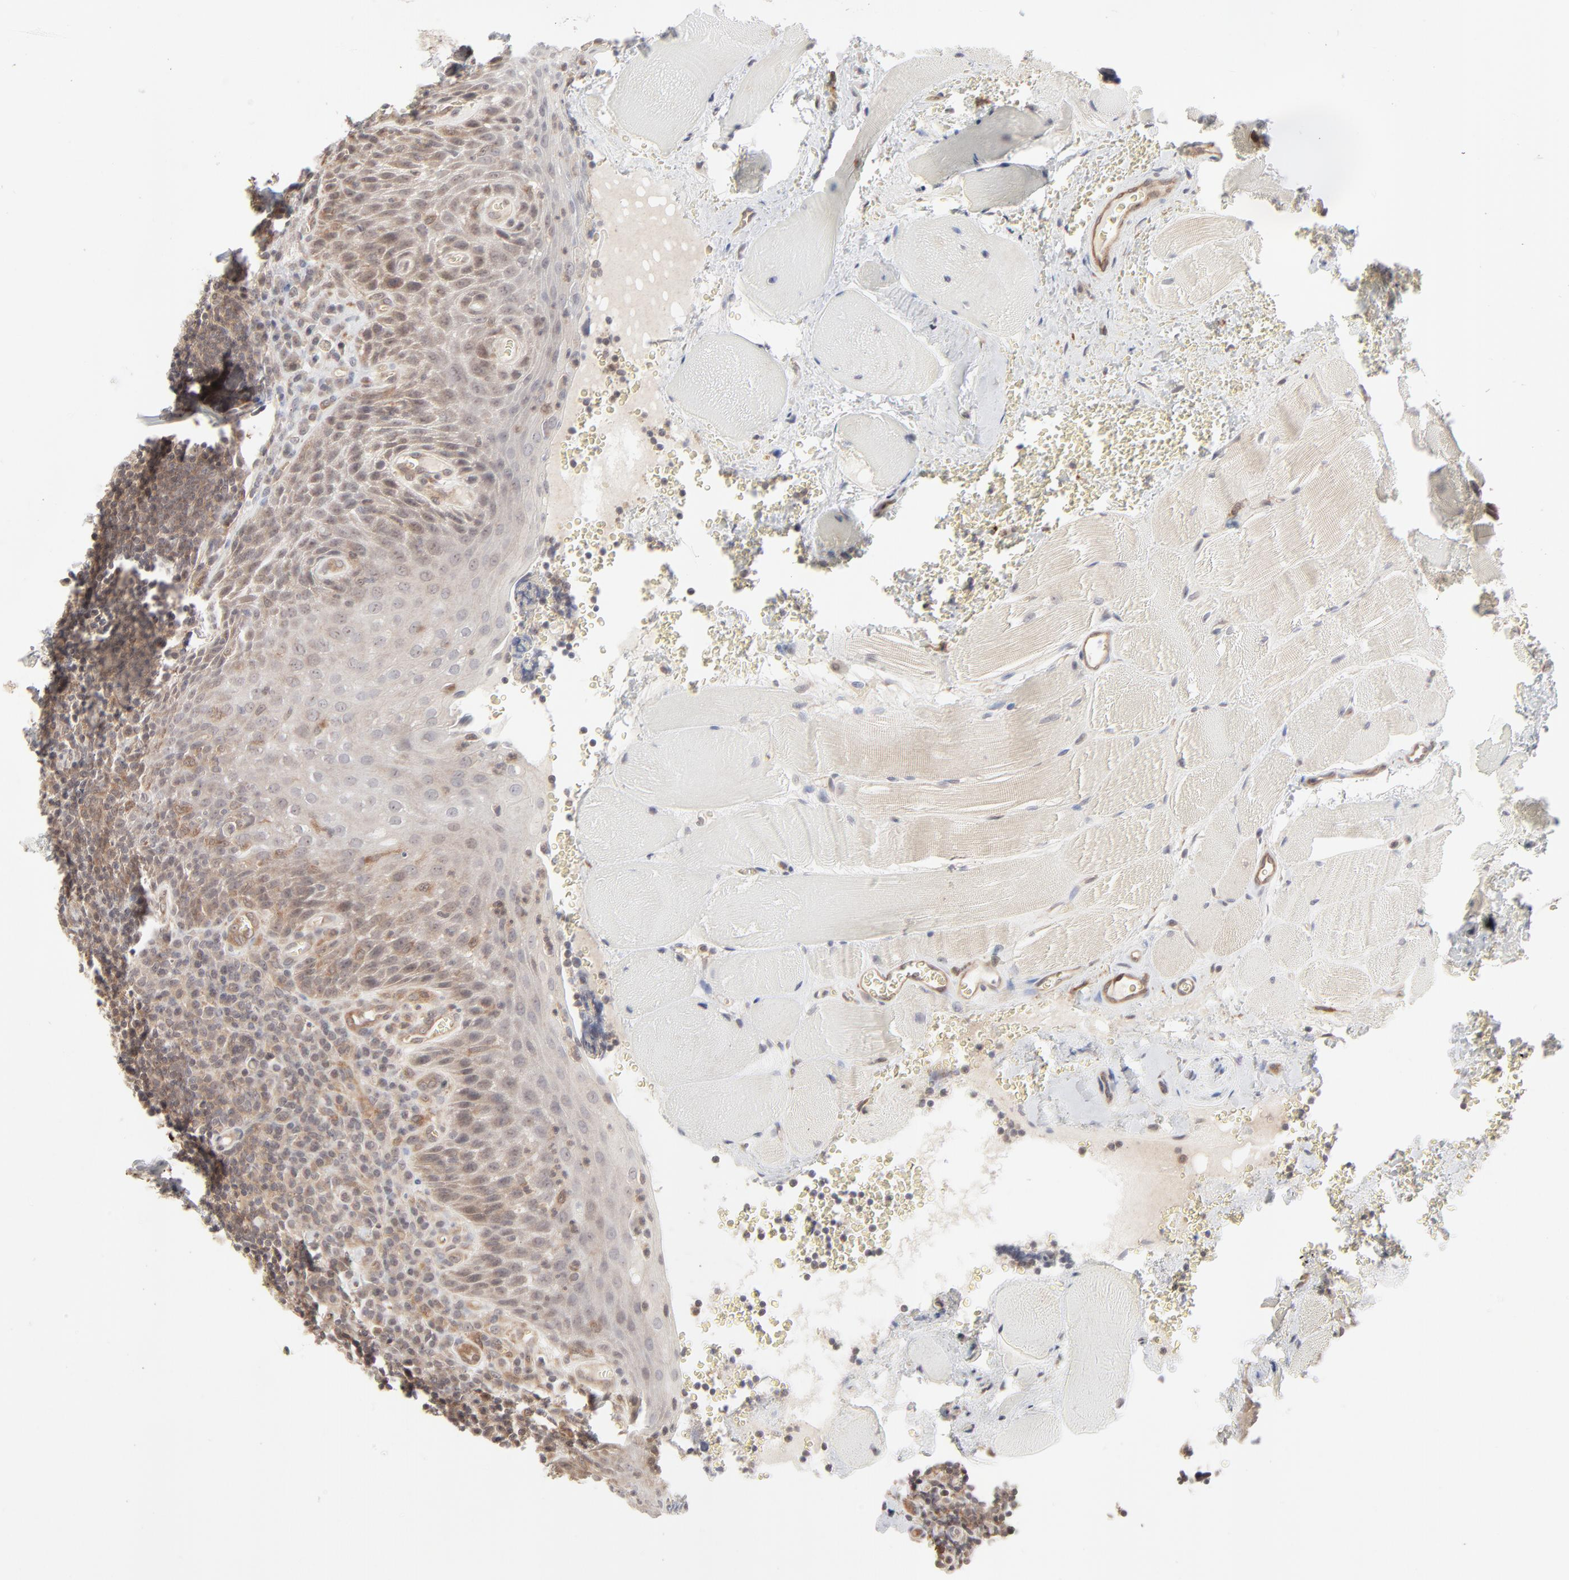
{"staining": {"intensity": "moderate", "quantity": ">75%", "location": "cytoplasmic/membranous"}, "tissue": "tonsil", "cell_type": "Germinal center cells", "image_type": "normal", "snomed": [{"axis": "morphology", "description": "Normal tissue, NOS"}, {"axis": "topography", "description": "Tonsil"}], "caption": "Brown immunohistochemical staining in benign tonsil demonstrates moderate cytoplasmic/membranous positivity in about >75% of germinal center cells. (DAB IHC, brown staining for protein, blue staining for nuclei).", "gene": "RAB5C", "patient": {"sex": "male", "age": 20}}